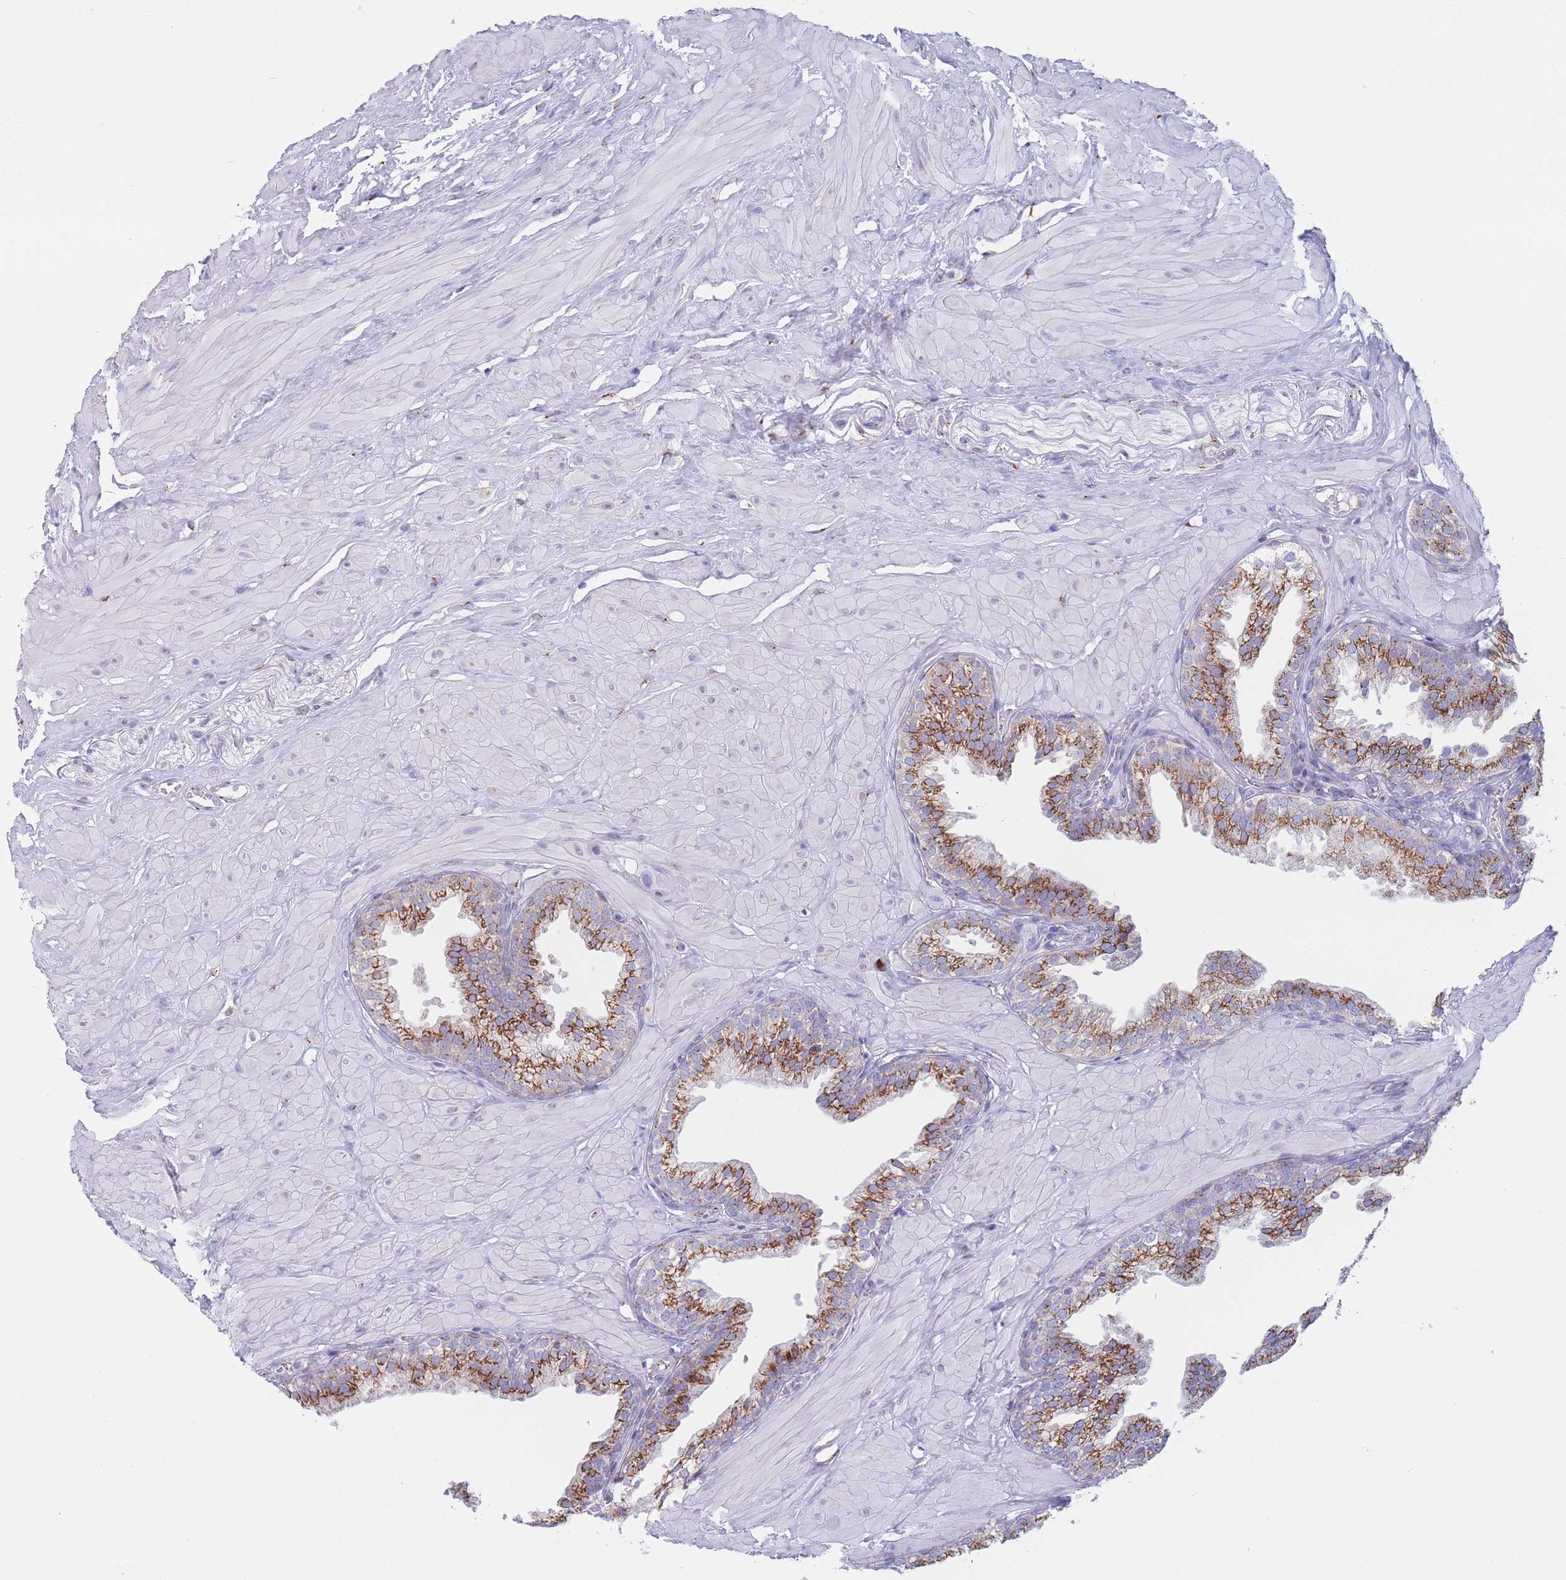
{"staining": {"intensity": "moderate", "quantity": ">75%", "location": "cytoplasmic/membranous"}, "tissue": "prostate", "cell_type": "Glandular cells", "image_type": "normal", "snomed": [{"axis": "morphology", "description": "Normal tissue, NOS"}, {"axis": "topography", "description": "Prostate"}, {"axis": "topography", "description": "Peripheral nerve tissue"}], "caption": "Immunohistochemical staining of benign human prostate reveals medium levels of moderate cytoplasmic/membranous positivity in approximately >75% of glandular cells.", "gene": "MRPL30", "patient": {"sex": "male", "age": 55}}